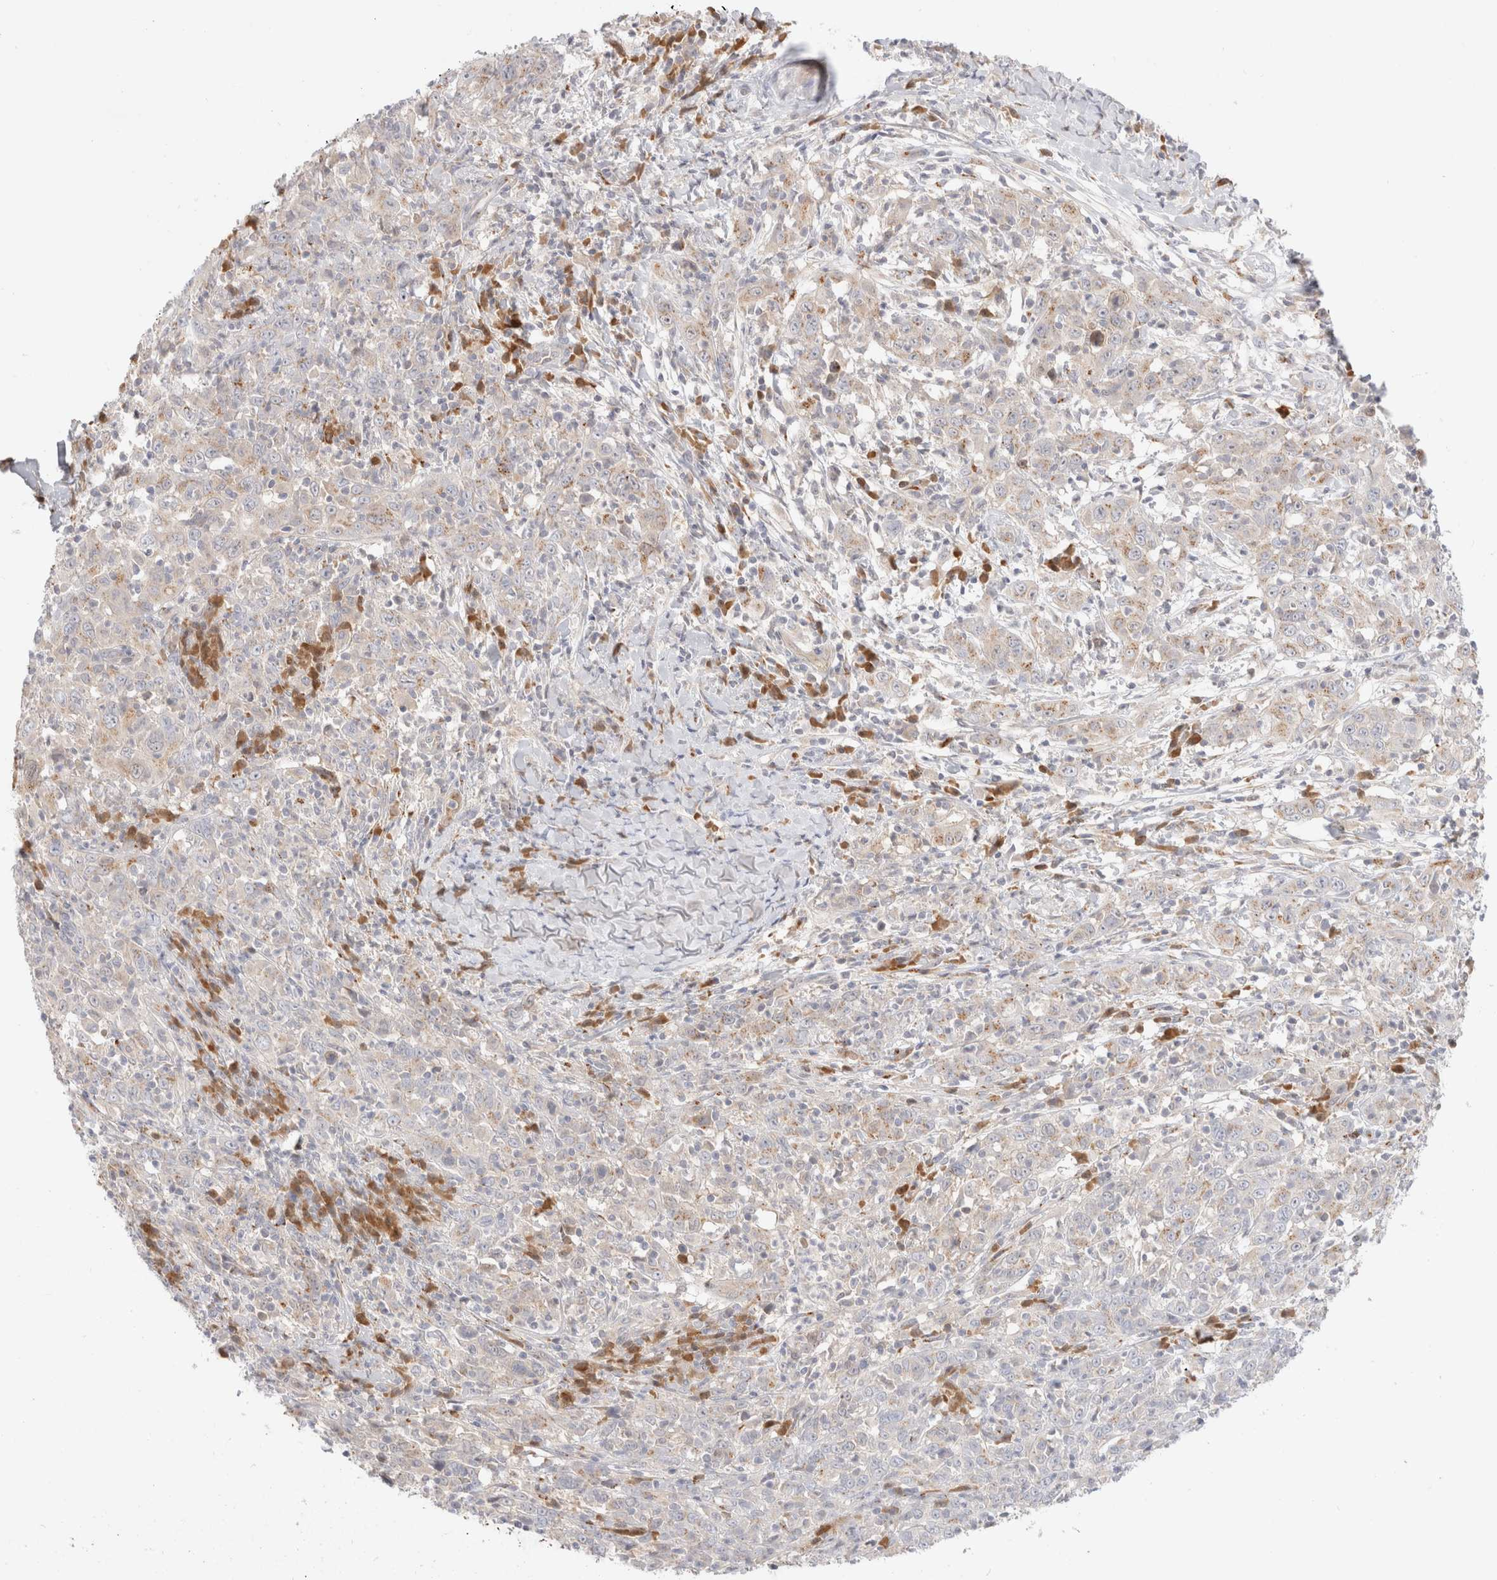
{"staining": {"intensity": "weak", "quantity": "<25%", "location": "cytoplasmic/membranous"}, "tissue": "cervical cancer", "cell_type": "Tumor cells", "image_type": "cancer", "snomed": [{"axis": "morphology", "description": "Squamous cell carcinoma, NOS"}, {"axis": "topography", "description": "Cervix"}], "caption": "Cervical cancer was stained to show a protein in brown. There is no significant expression in tumor cells.", "gene": "EFCAB13", "patient": {"sex": "female", "age": 46}}